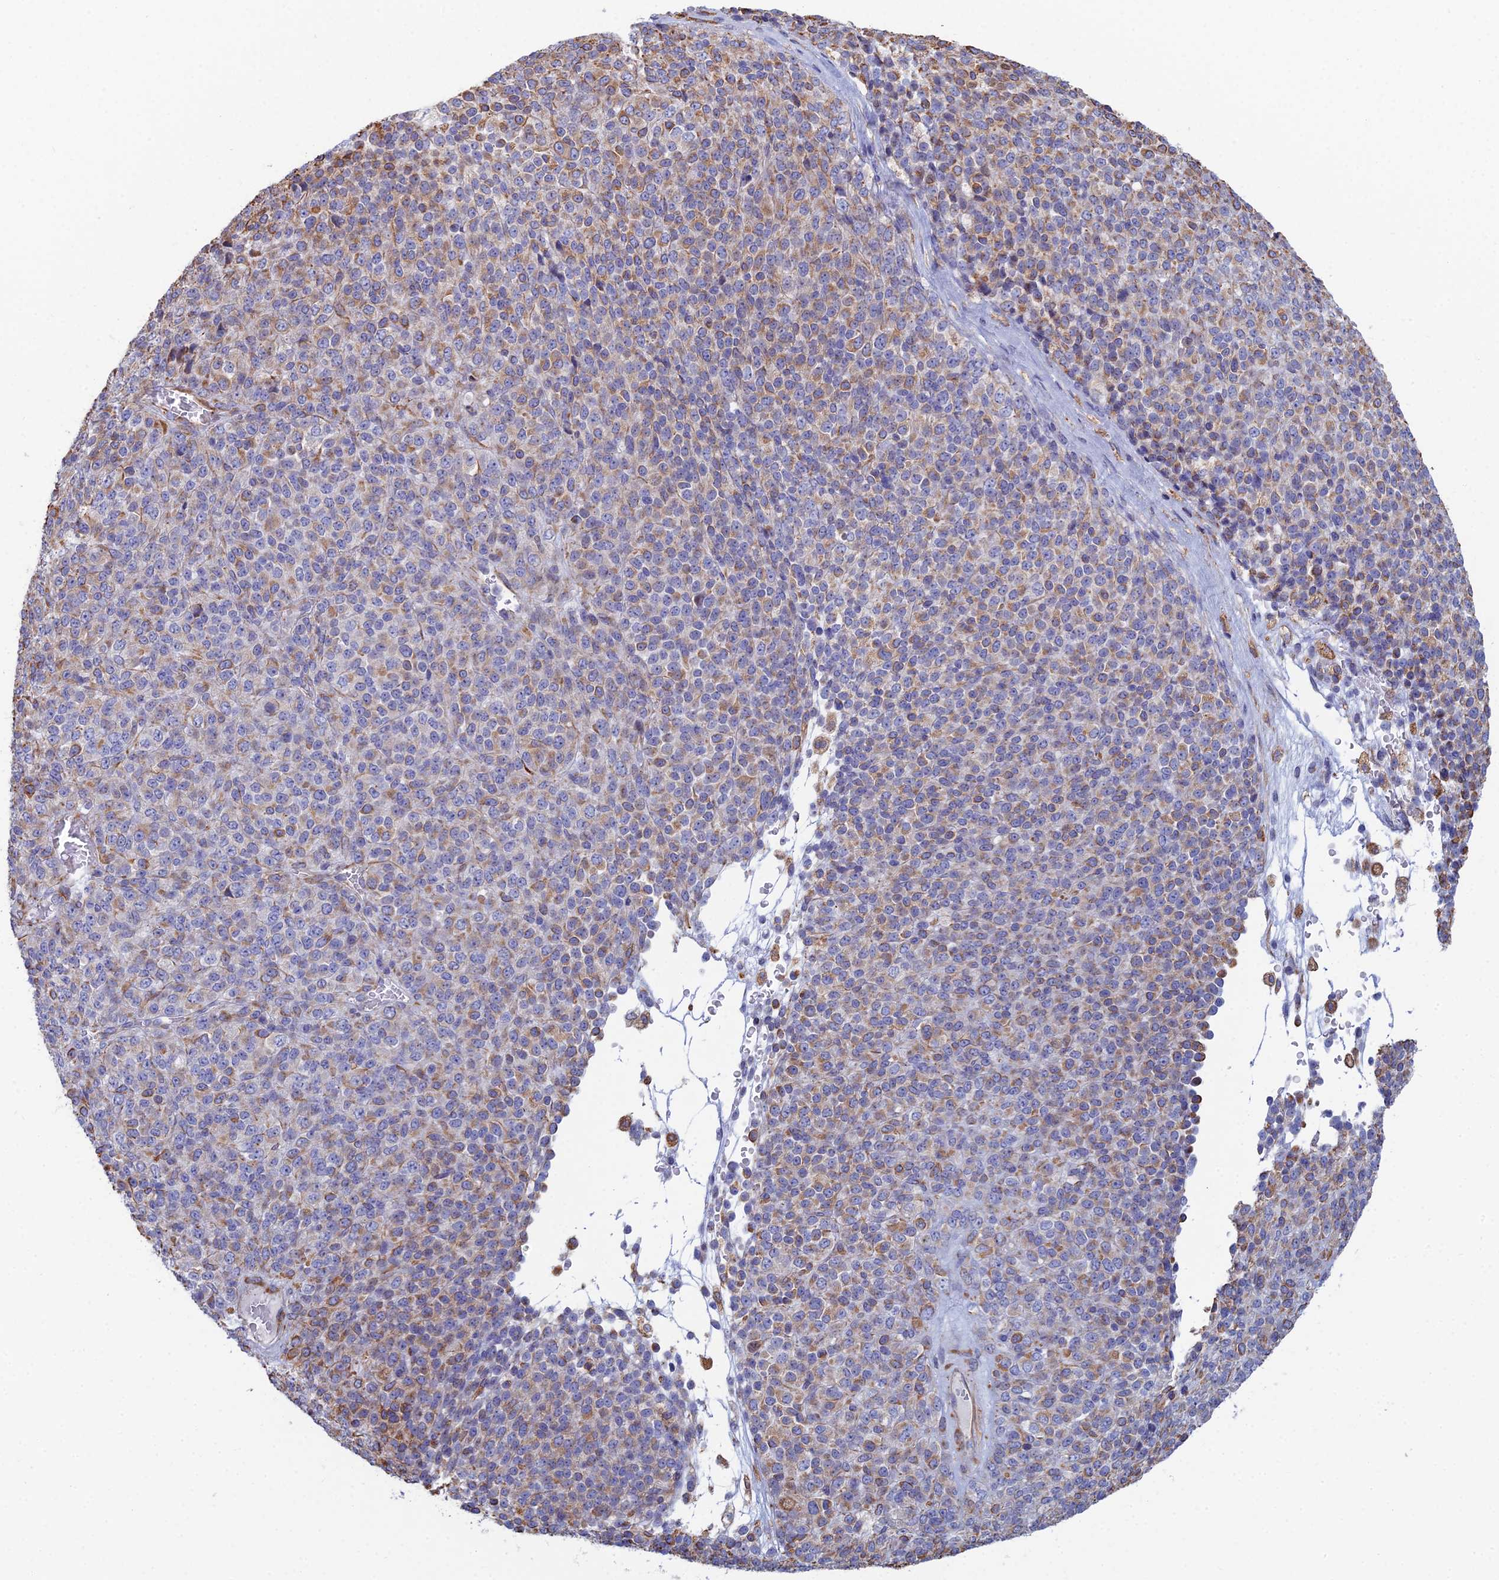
{"staining": {"intensity": "weak", "quantity": "25%-75%", "location": "cytoplasmic/membranous"}, "tissue": "melanoma", "cell_type": "Tumor cells", "image_type": "cancer", "snomed": [{"axis": "morphology", "description": "Malignant melanoma, Metastatic site"}, {"axis": "topography", "description": "Brain"}], "caption": "This image shows IHC staining of human melanoma, with low weak cytoplasmic/membranous staining in about 25%-75% of tumor cells.", "gene": "CLVS2", "patient": {"sex": "female", "age": 56}}